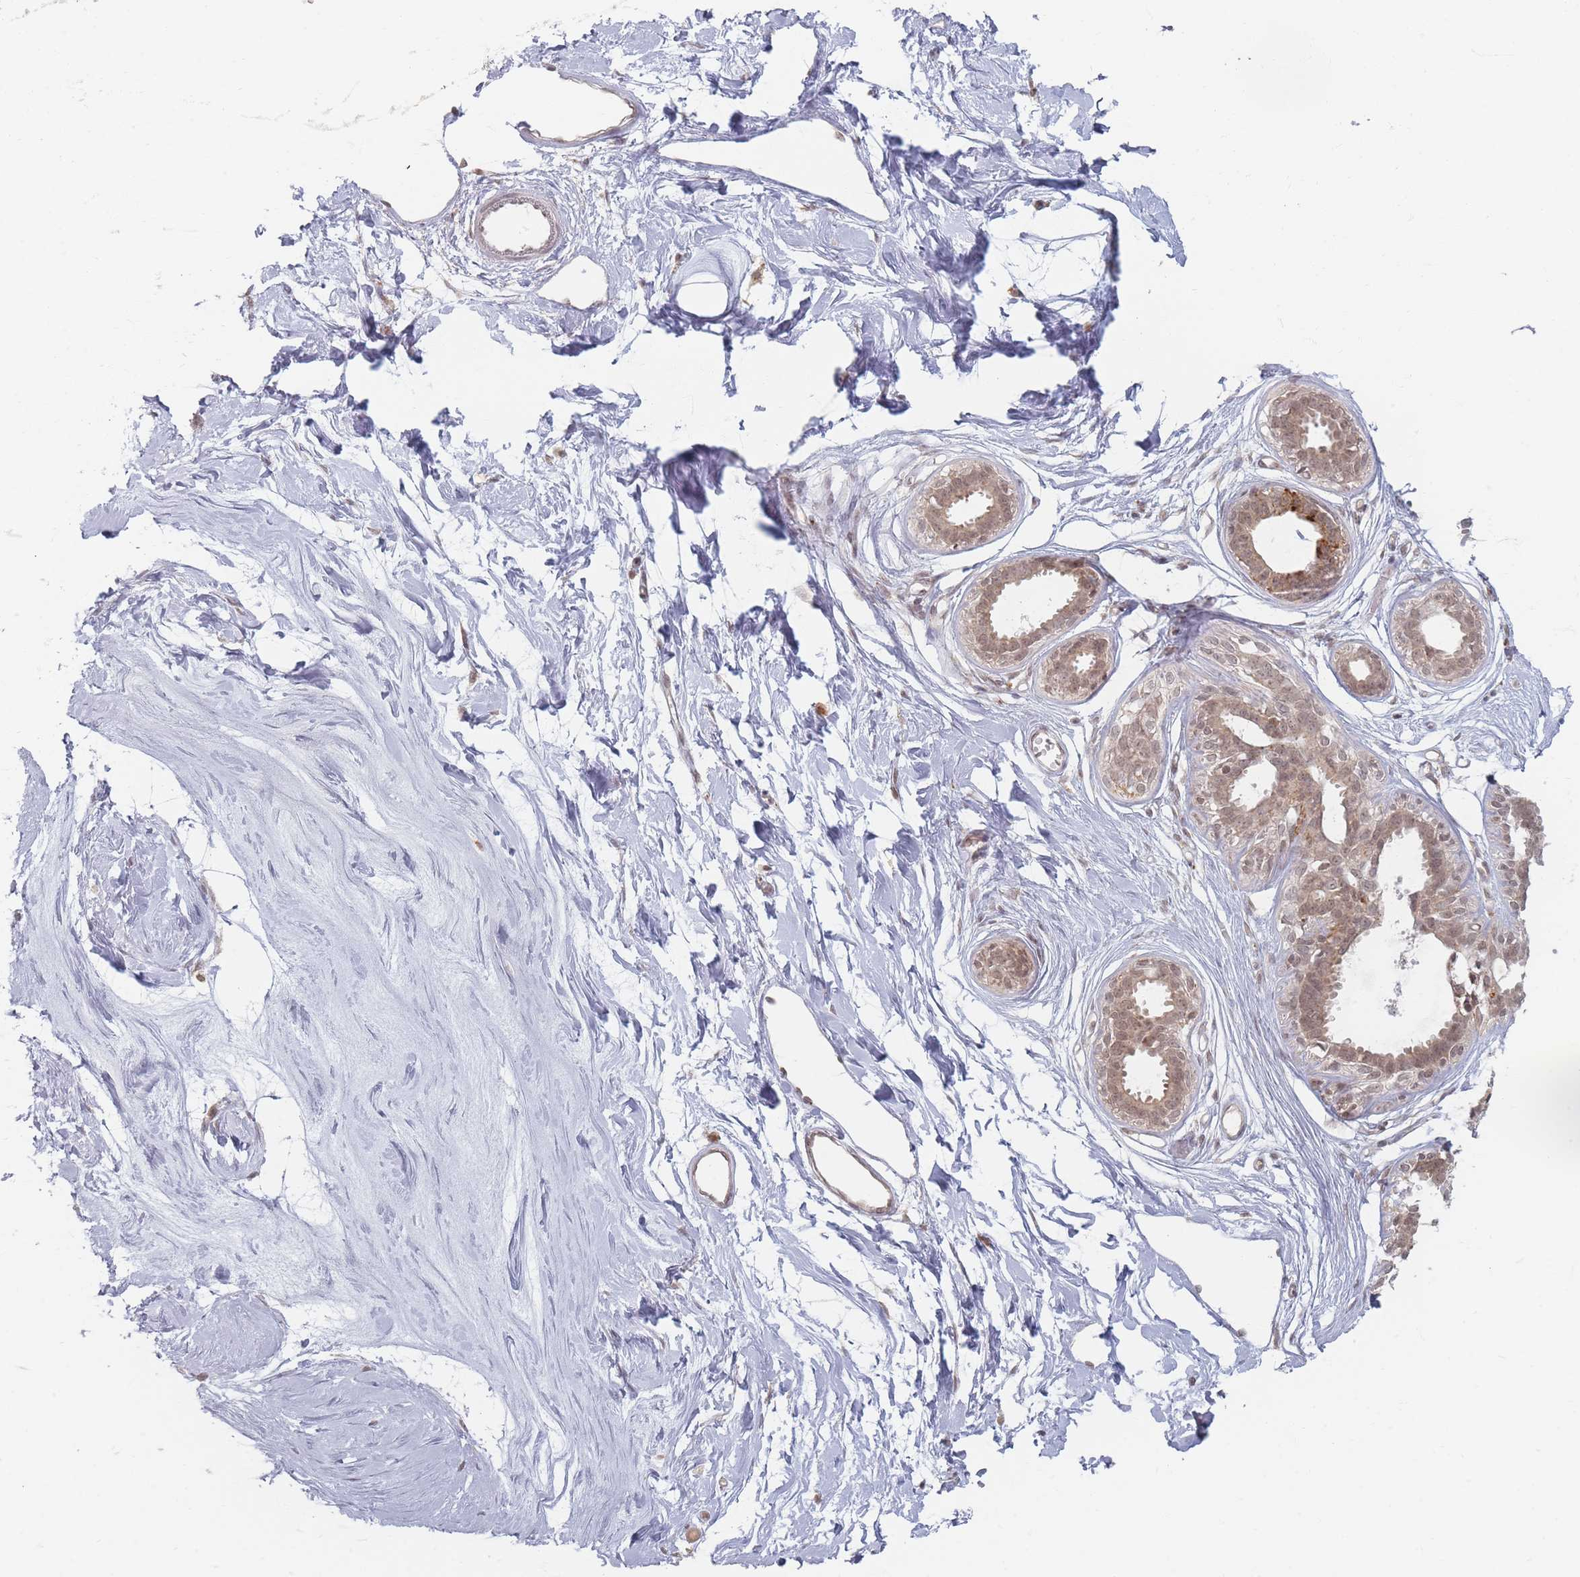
{"staining": {"intensity": "negative", "quantity": "none", "location": "none"}, "tissue": "breast", "cell_type": "Adipocytes", "image_type": "normal", "snomed": [{"axis": "morphology", "description": "Normal tissue, NOS"}, {"axis": "topography", "description": "Breast"}], "caption": "The photomicrograph displays no staining of adipocytes in benign breast. (DAB immunohistochemistry visualized using brightfield microscopy, high magnification).", "gene": "SPATA45", "patient": {"sex": "female", "age": 45}}